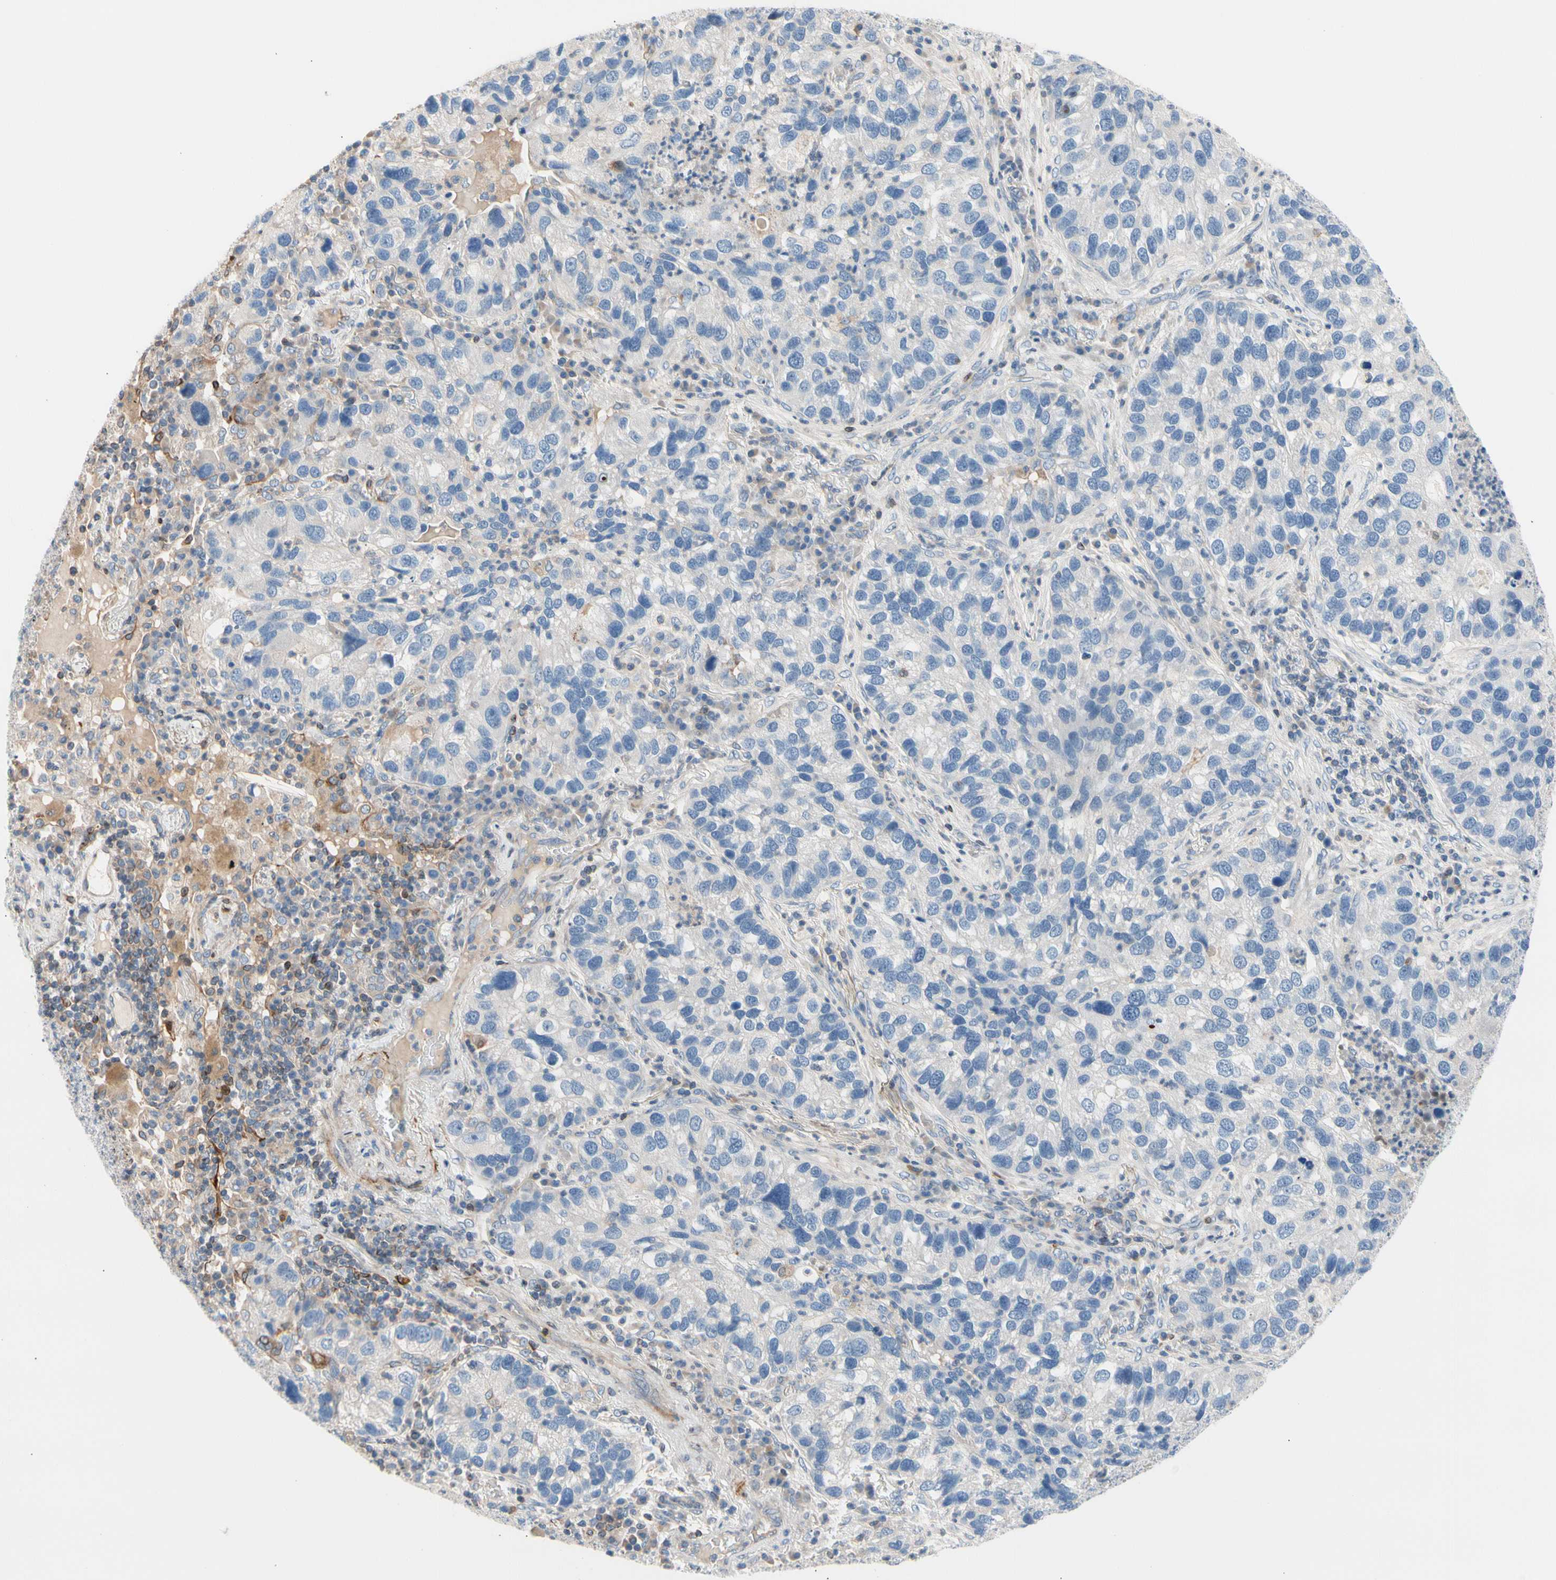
{"staining": {"intensity": "negative", "quantity": "none", "location": "none"}, "tissue": "lung cancer", "cell_type": "Tumor cells", "image_type": "cancer", "snomed": [{"axis": "morphology", "description": "Normal tissue, NOS"}, {"axis": "morphology", "description": "Adenocarcinoma, NOS"}, {"axis": "topography", "description": "Bronchus"}, {"axis": "topography", "description": "Lung"}], "caption": "Immunohistochemistry (IHC) photomicrograph of human lung cancer stained for a protein (brown), which displays no expression in tumor cells.", "gene": "MAP3K3", "patient": {"sex": "male", "age": 54}}